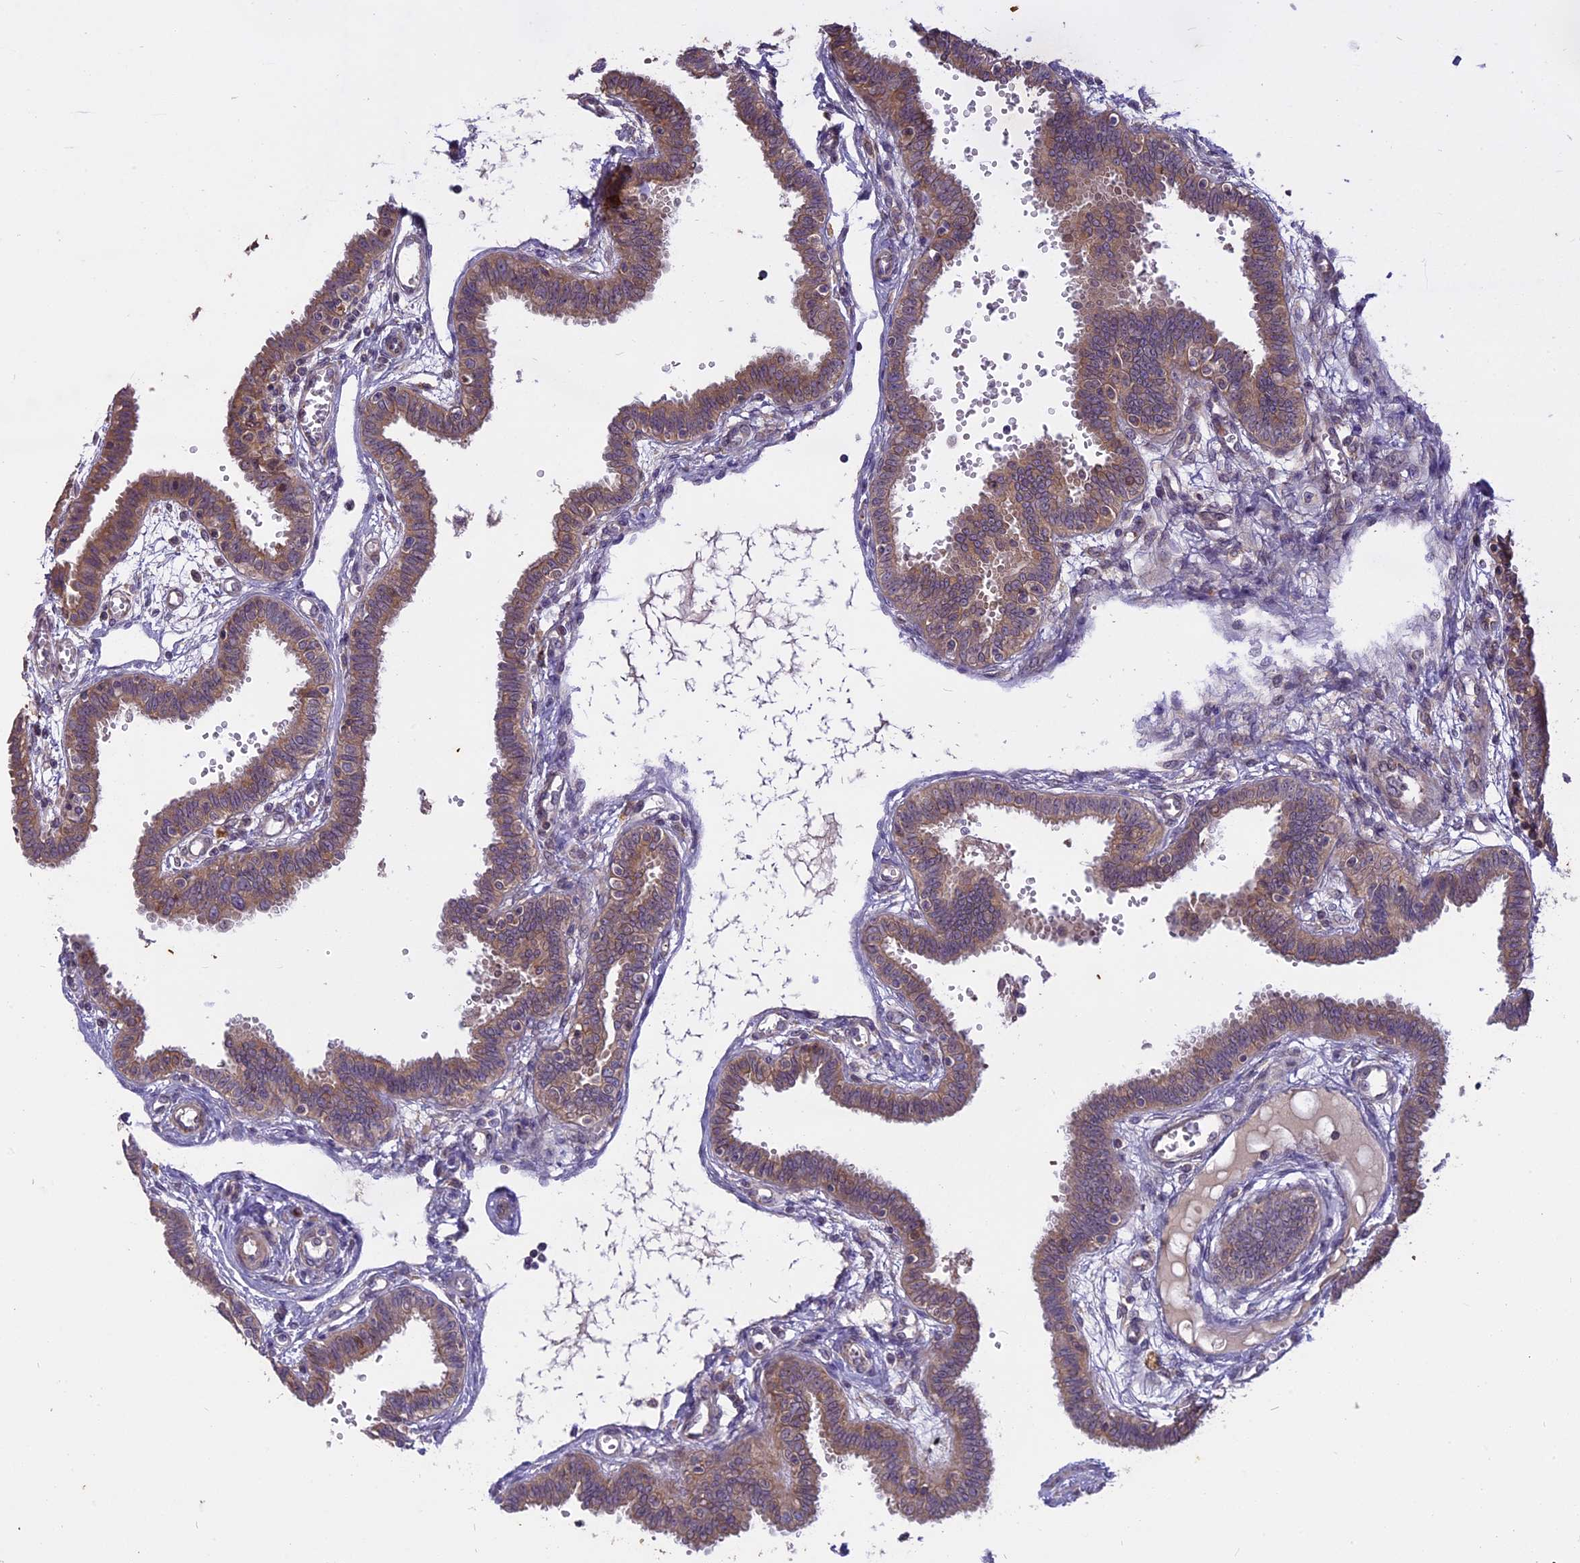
{"staining": {"intensity": "weak", "quantity": ">75%", "location": "cytoplasmic/membranous"}, "tissue": "fallopian tube", "cell_type": "Glandular cells", "image_type": "normal", "snomed": [{"axis": "morphology", "description": "Normal tissue, NOS"}, {"axis": "topography", "description": "Fallopian tube"}], "caption": "The image shows staining of normal fallopian tube, revealing weak cytoplasmic/membranous protein expression (brown color) within glandular cells.", "gene": "MEMO1", "patient": {"sex": "female", "age": 32}}